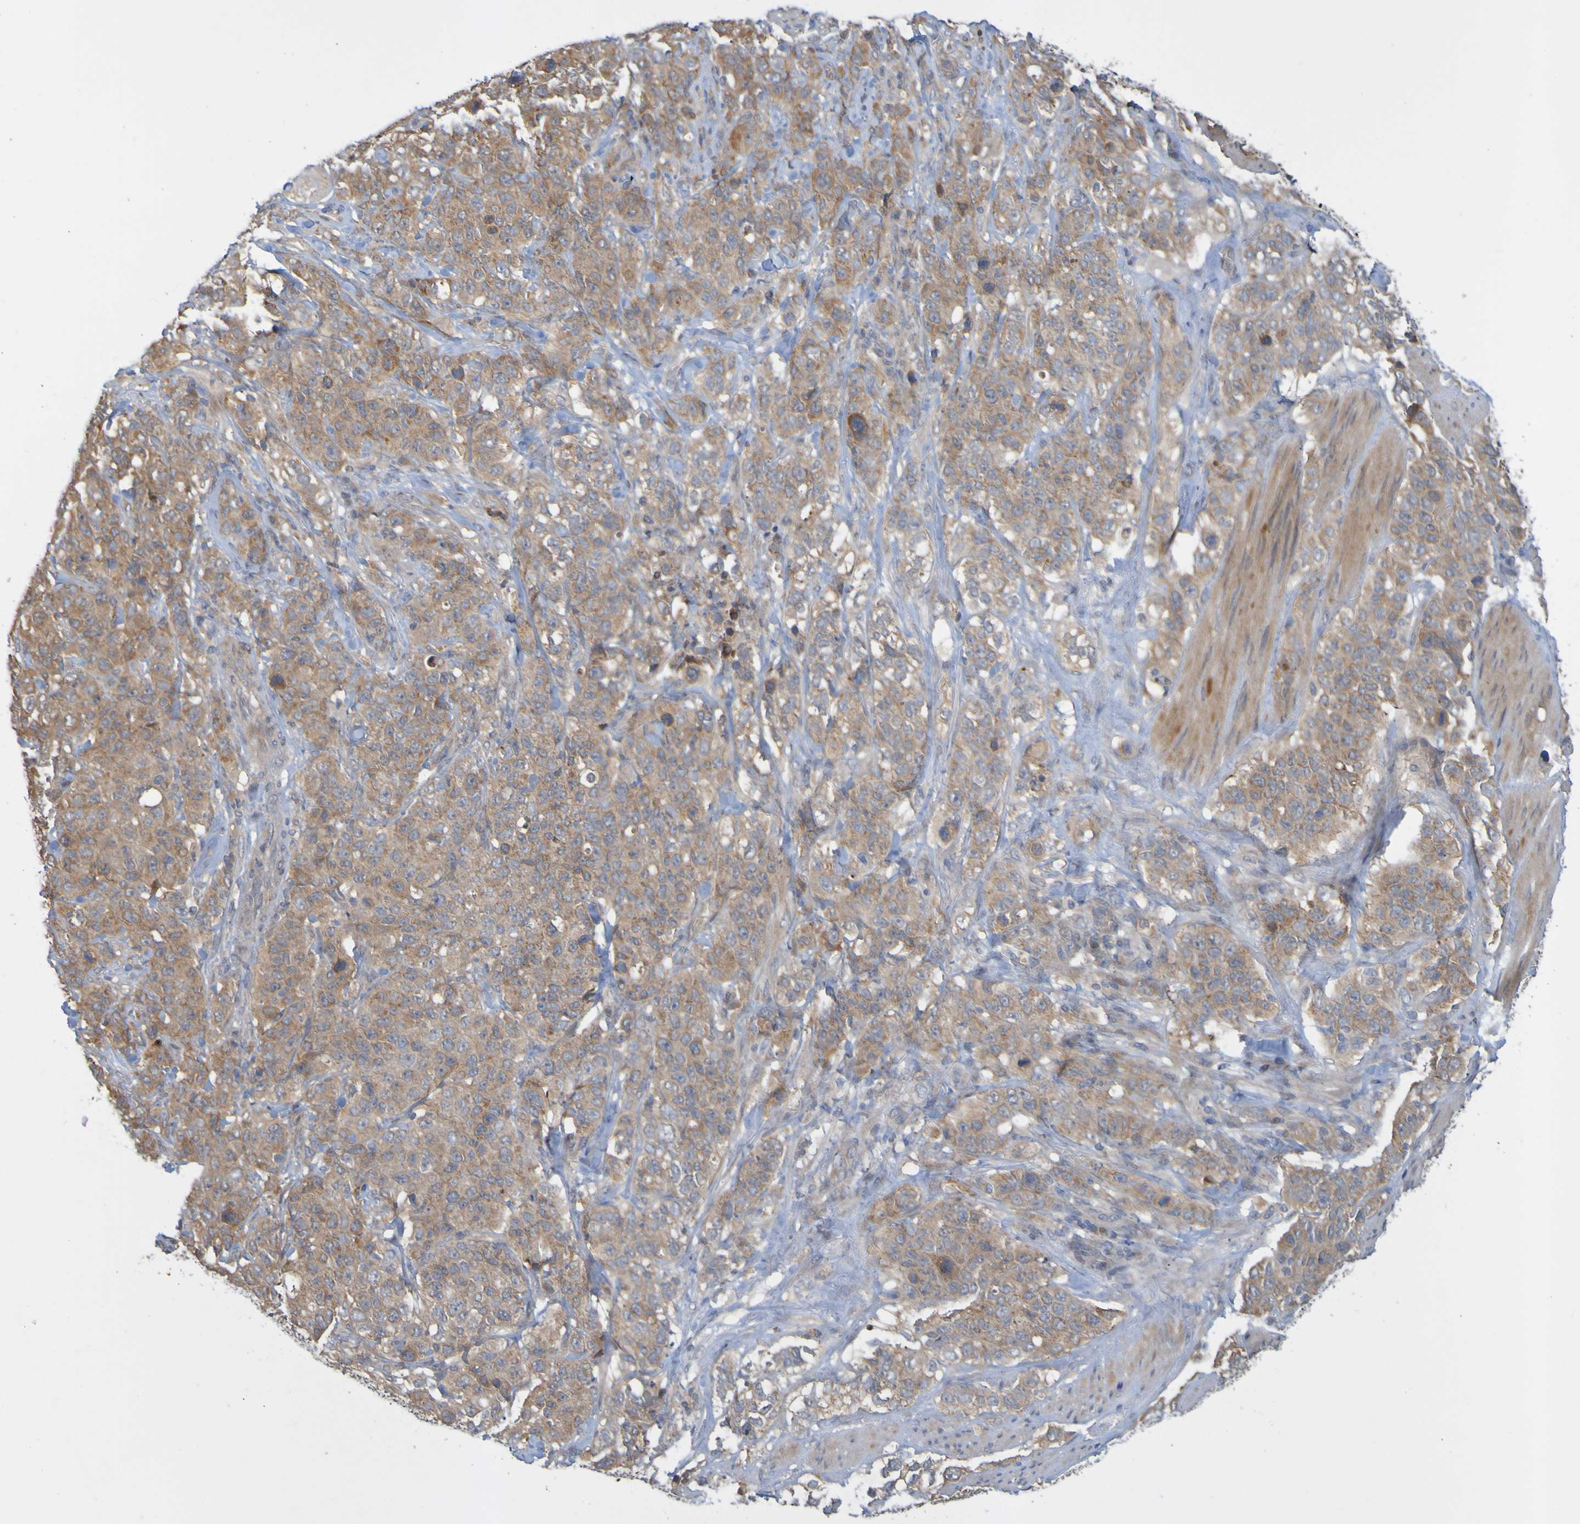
{"staining": {"intensity": "moderate", "quantity": ">75%", "location": "cytoplasmic/membranous"}, "tissue": "stomach cancer", "cell_type": "Tumor cells", "image_type": "cancer", "snomed": [{"axis": "morphology", "description": "Adenocarcinoma, NOS"}, {"axis": "topography", "description": "Stomach"}], "caption": "Moderate cytoplasmic/membranous positivity is present in approximately >75% of tumor cells in adenocarcinoma (stomach). (DAB (3,3'-diaminobenzidine) IHC with brightfield microscopy, high magnification).", "gene": "NAV2", "patient": {"sex": "male", "age": 48}}